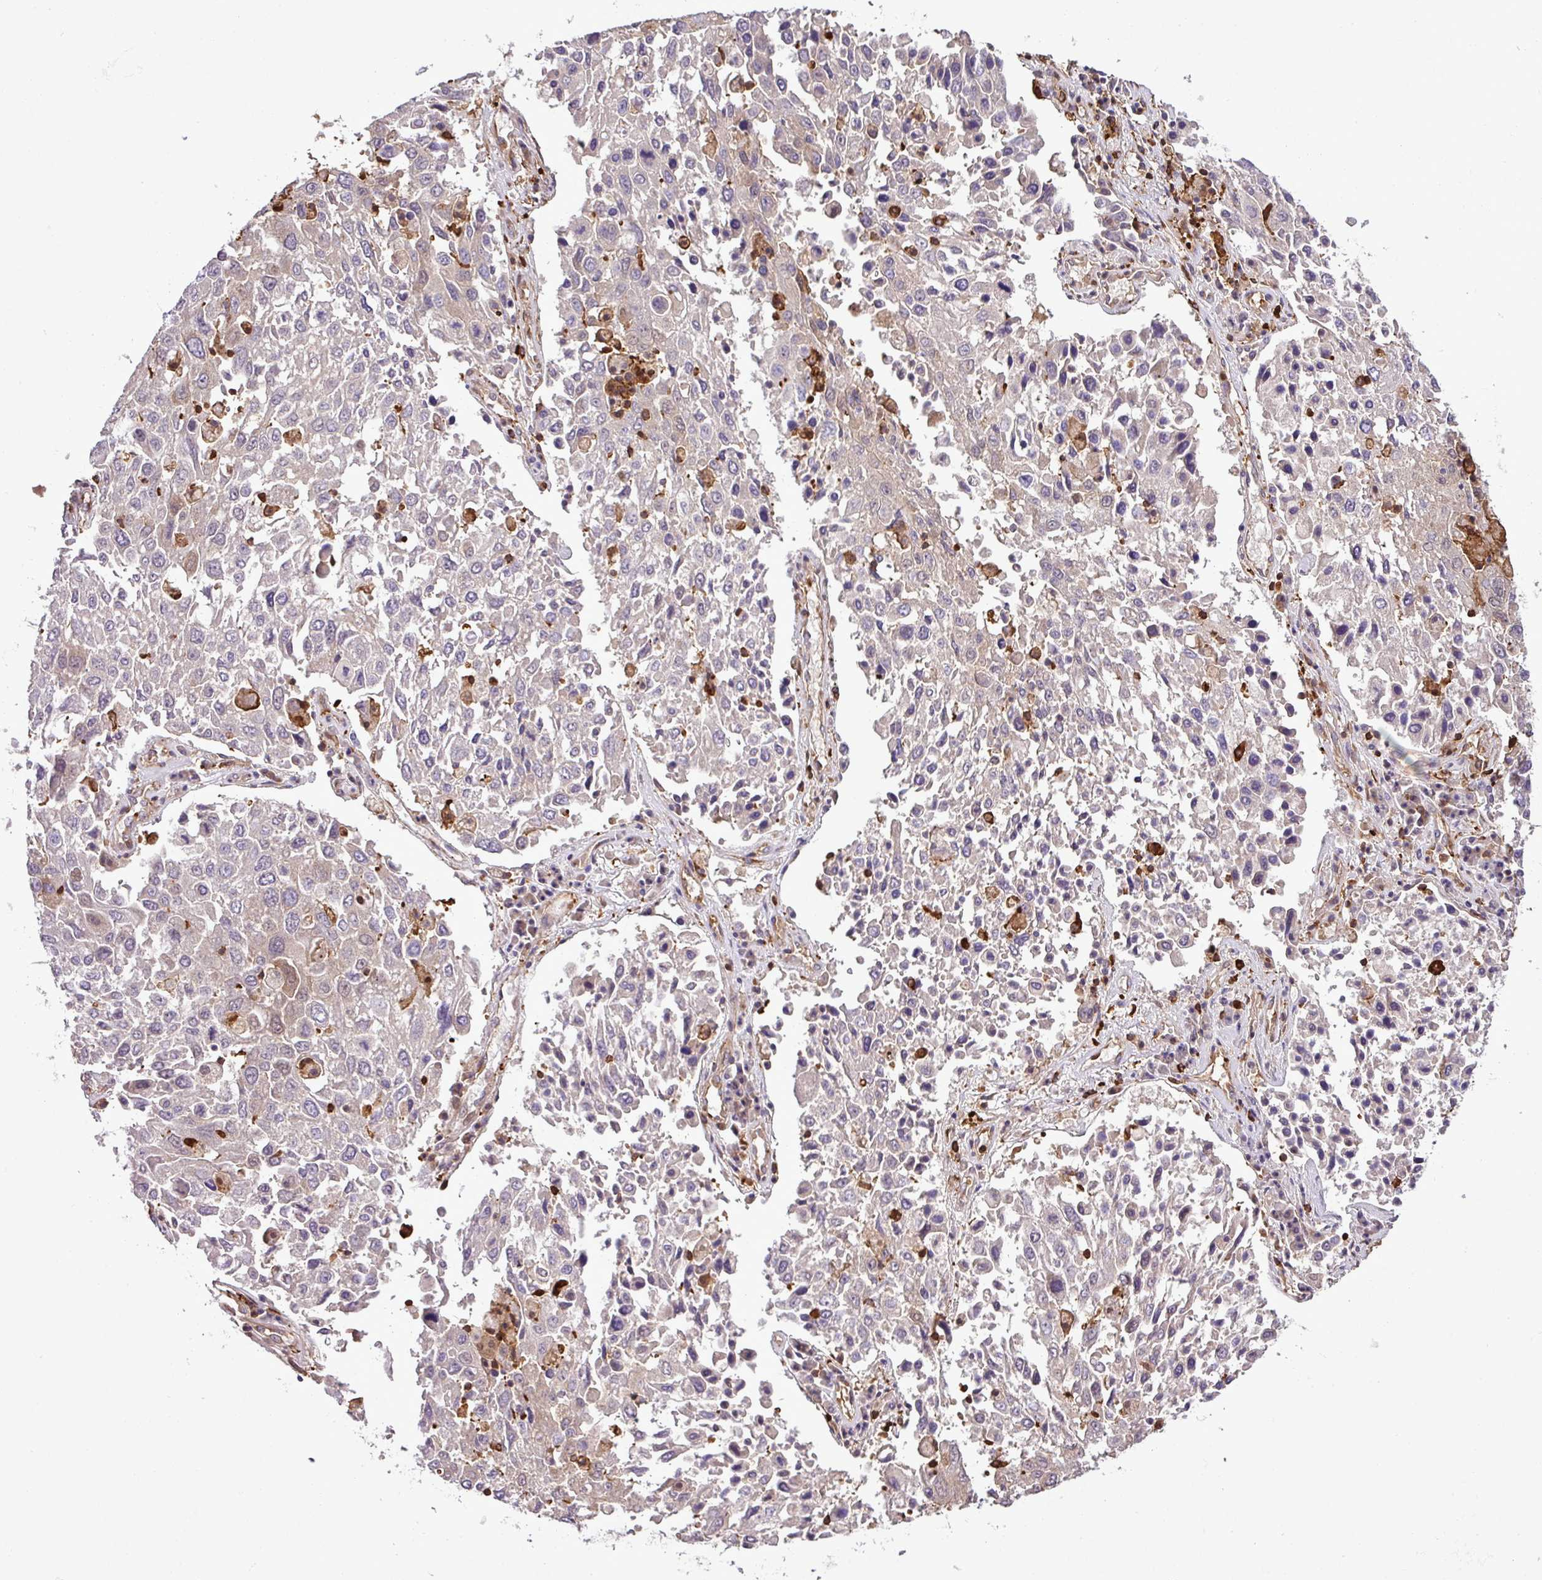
{"staining": {"intensity": "negative", "quantity": "none", "location": "none"}, "tissue": "lung cancer", "cell_type": "Tumor cells", "image_type": "cancer", "snomed": [{"axis": "morphology", "description": "Squamous cell carcinoma, NOS"}, {"axis": "topography", "description": "Lung"}], "caption": "Tumor cells are negative for brown protein staining in lung cancer.", "gene": "PGAP6", "patient": {"sex": "male", "age": 65}}